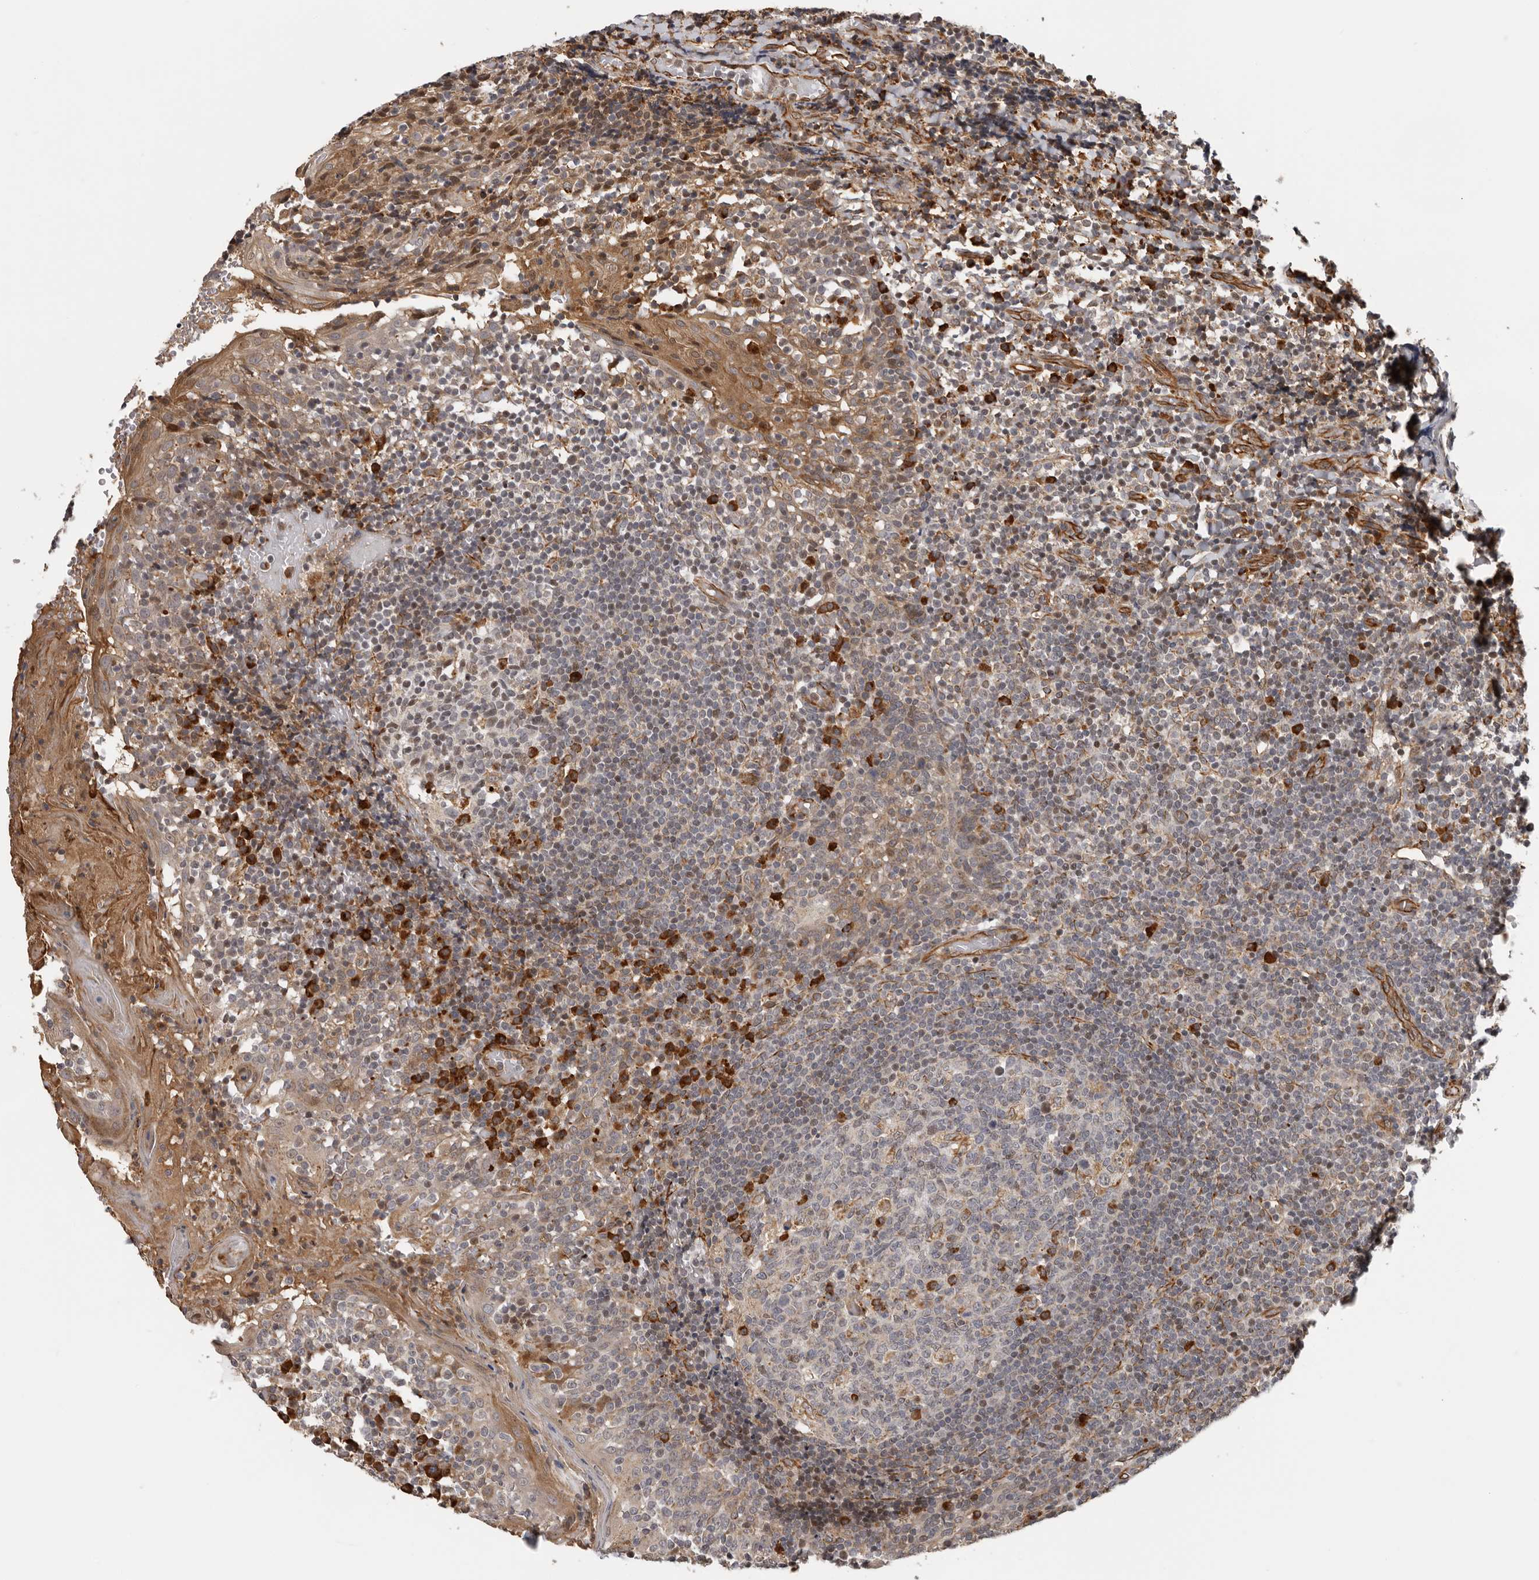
{"staining": {"intensity": "strong", "quantity": "<25%", "location": "cytoplasmic/membranous"}, "tissue": "tonsil", "cell_type": "Germinal center cells", "image_type": "normal", "snomed": [{"axis": "morphology", "description": "Normal tissue, NOS"}, {"axis": "topography", "description": "Tonsil"}], "caption": "Protein staining of unremarkable tonsil demonstrates strong cytoplasmic/membranous expression in about <25% of germinal center cells. The protein is shown in brown color, while the nuclei are stained blue.", "gene": "RNF157", "patient": {"sex": "female", "age": 19}}